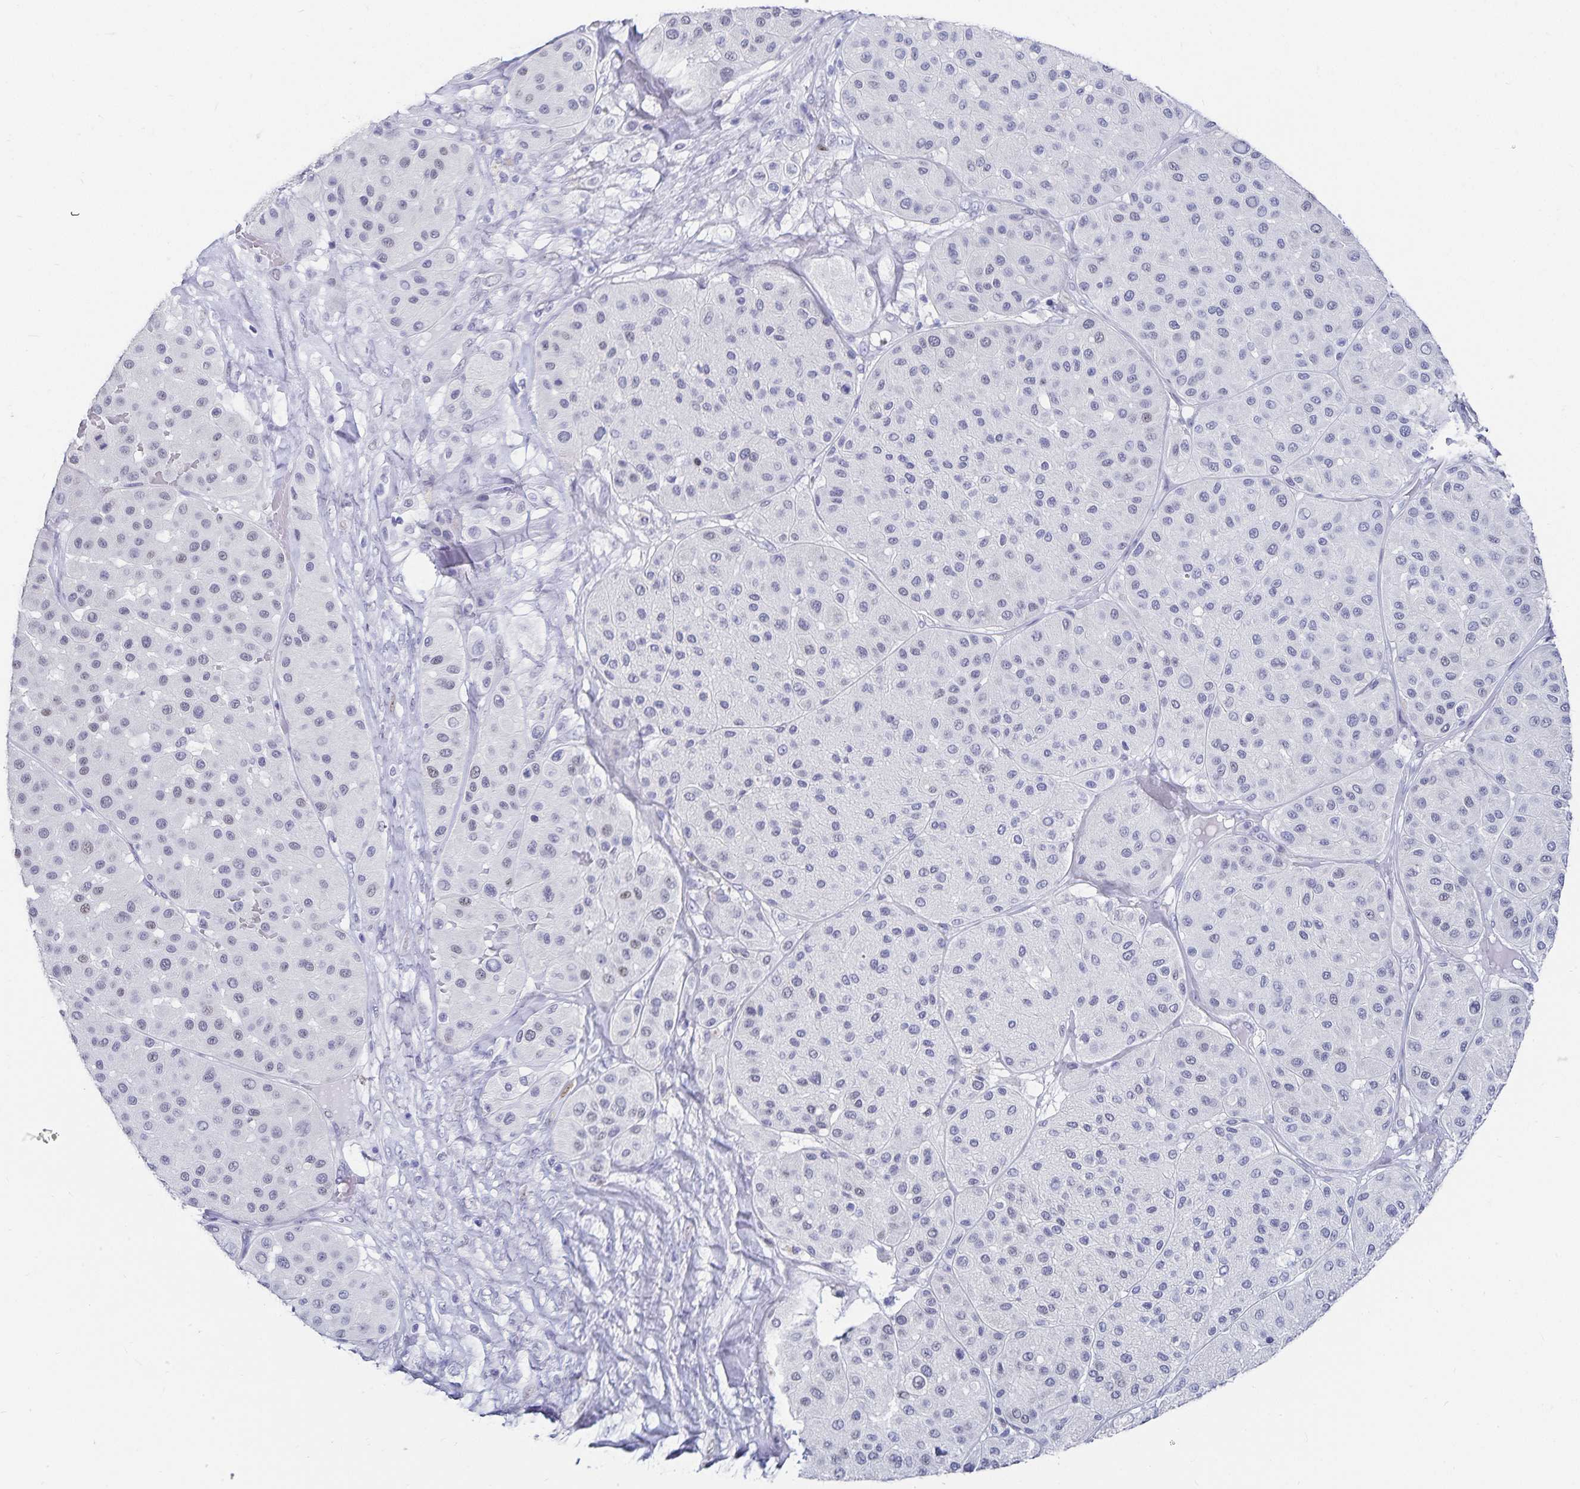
{"staining": {"intensity": "negative", "quantity": "none", "location": "none"}, "tissue": "melanoma", "cell_type": "Tumor cells", "image_type": "cancer", "snomed": [{"axis": "morphology", "description": "Malignant melanoma, Metastatic site"}, {"axis": "topography", "description": "Smooth muscle"}], "caption": "IHC image of melanoma stained for a protein (brown), which reveals no staining in tumor cells.", "gene": "HMGB3", "patient": {"sex": "male", "age": 41}}